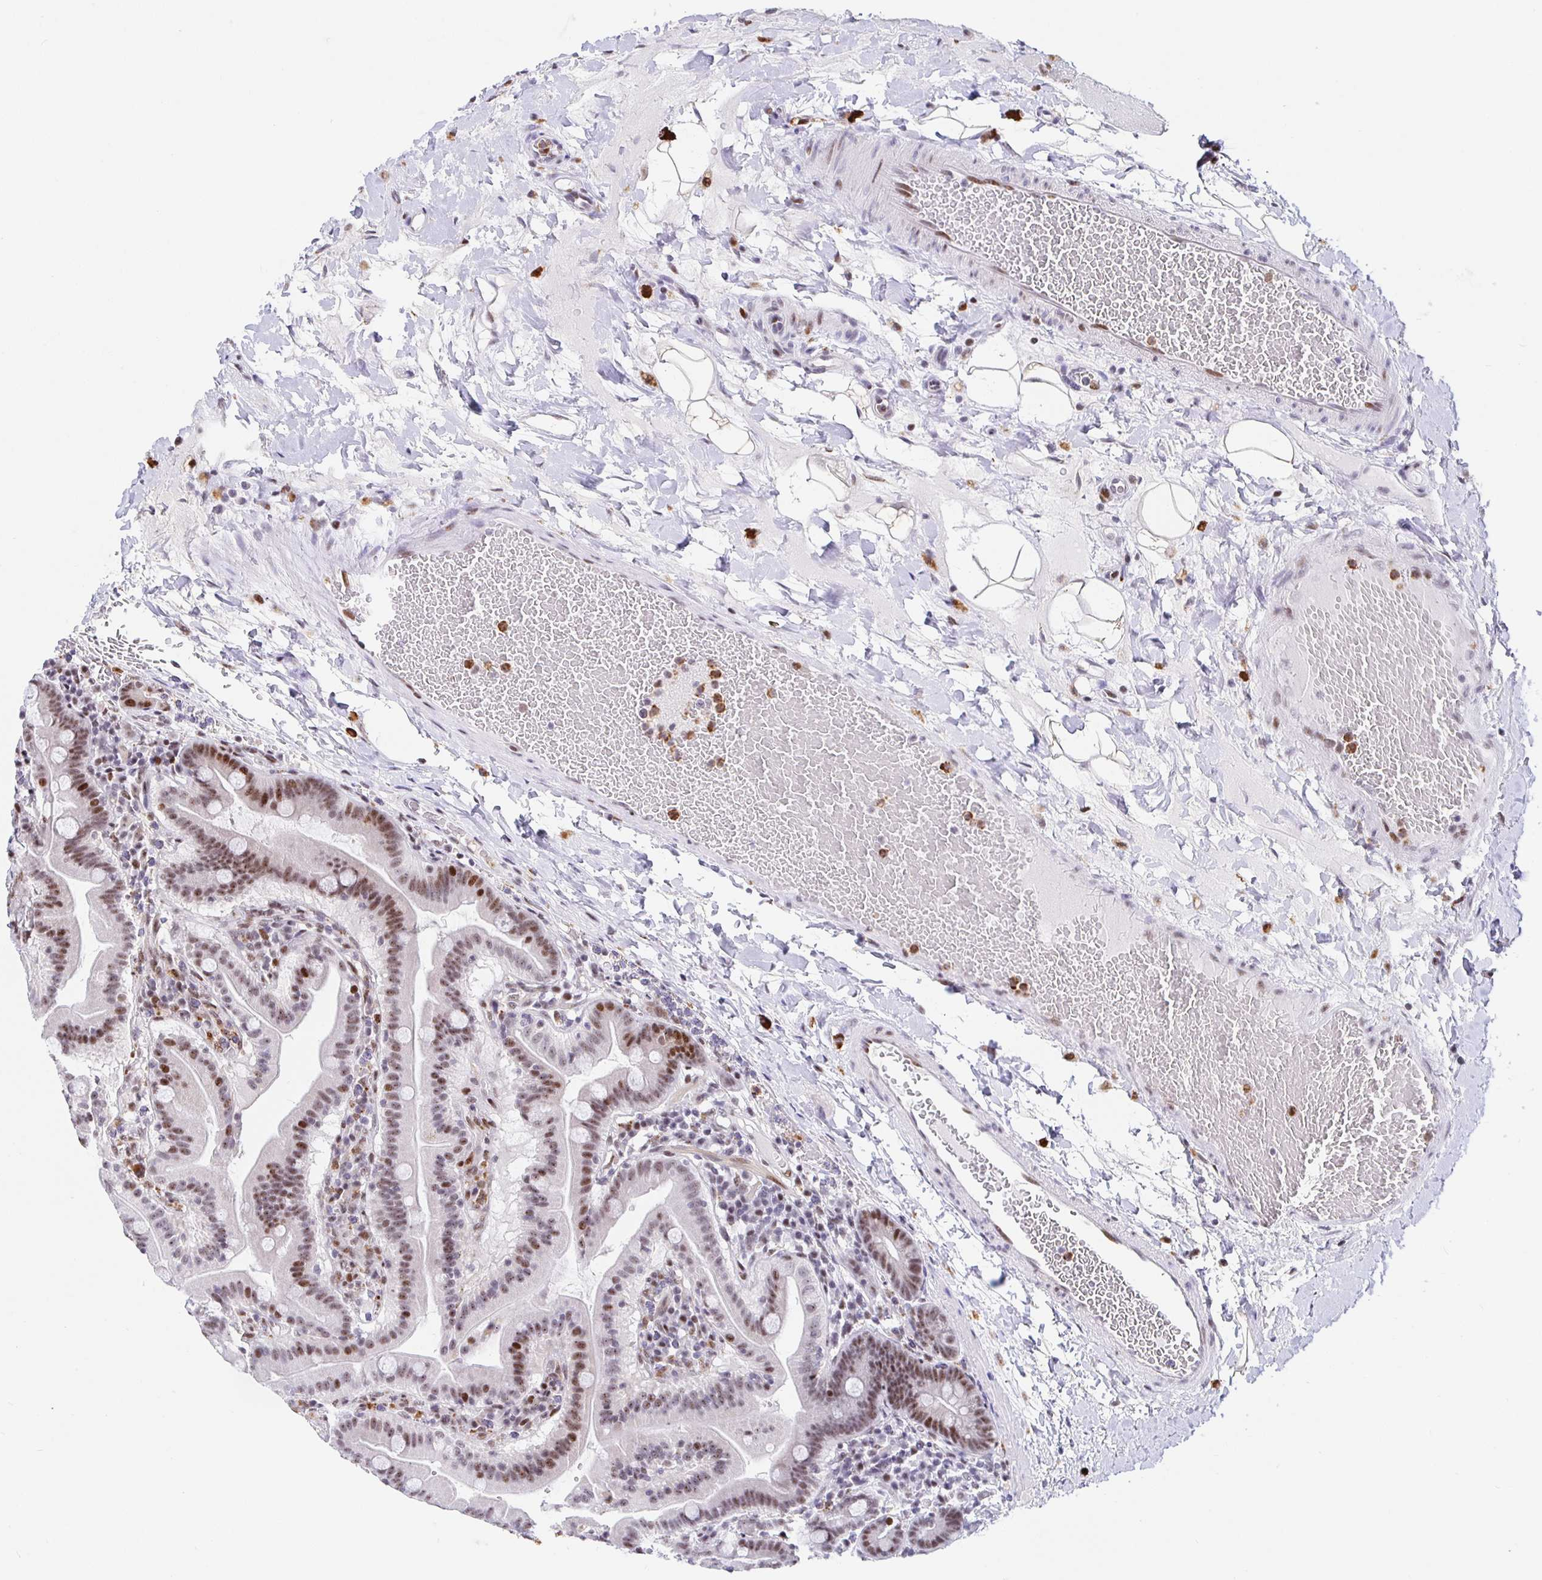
{"staining": {"intensity": "moderate", "quantity": ">75%", "location": "nuclear"}, "tissue": "small intestine", "cell_type": "Glandular cells", "image_type": "normal", "snomed": [{"axis": "morphology", "description": "Normal tissue, NOS"}, {"axis": "topography", "description": "Small intestine"}], "caption": "Small intestine stained for a protein (brown) shows moderate nuclear positive positivity in about >75% of glandular cells.", "gene": "SETD5", "patient": {"sex": "male", "age": 26}}